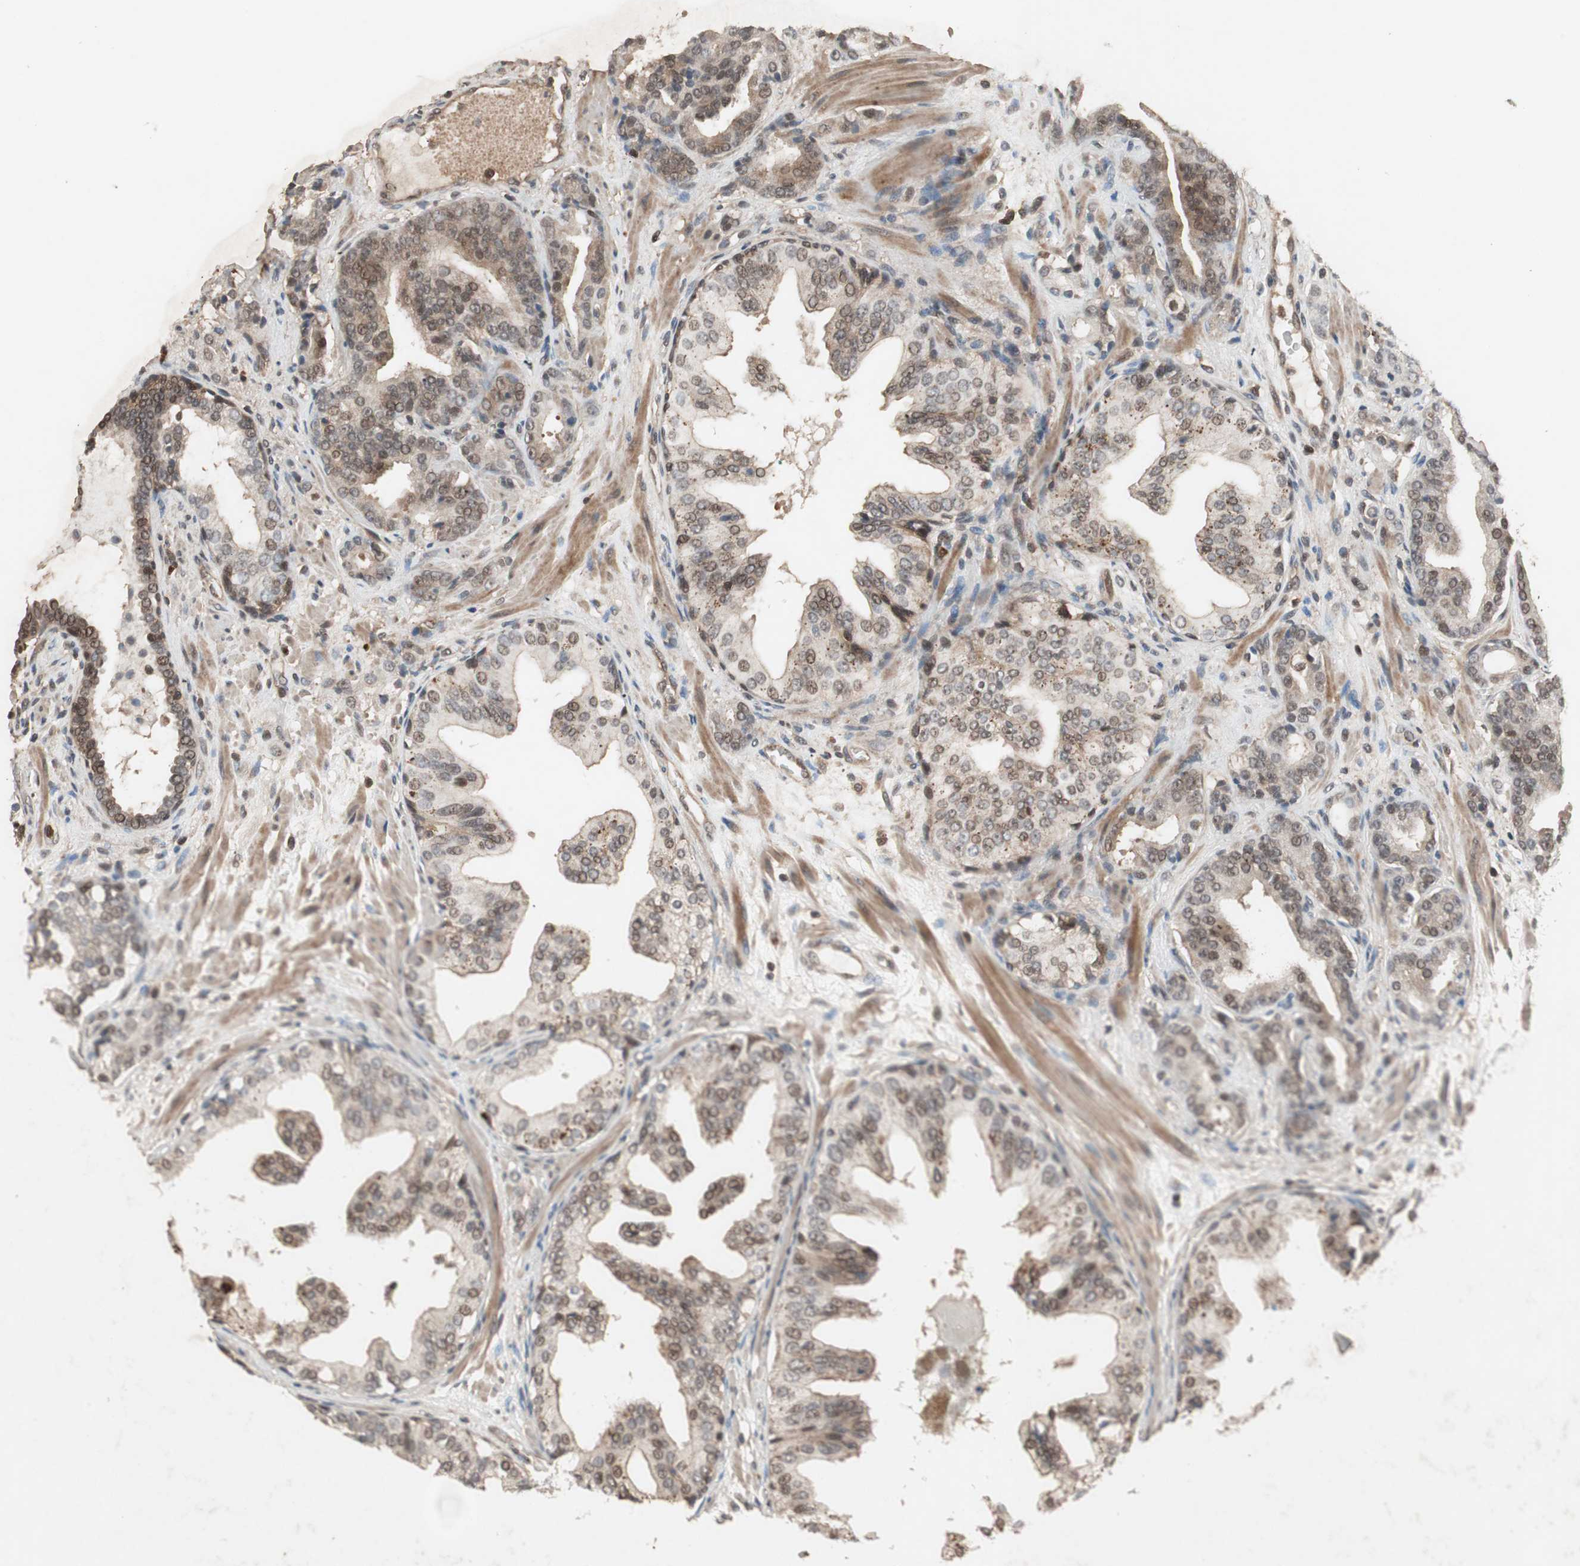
{"staining": {"intensity": "moderate", "quantity": ">75%", "location": "cytoplasmic/membranous,nuclear"}, "tissue": "prostate cancer", "cell_type": "Tumor cells", "image_type": "cancer", "snomed": [{"axis": "morphology", "description": "Adenocarcinoma, Low grade"}, {"axis": "topography", "description": "Prostate"}], "caption": "Immunohistochemistry (IHC) (DAB) staining of prostate cancer demonstrates moderate cytoplasmic/membranous and nuclear protein staining in approximately >75% of tumor cells.", "gene": "GART", "patient": {"sex": "male", "age": 63}}